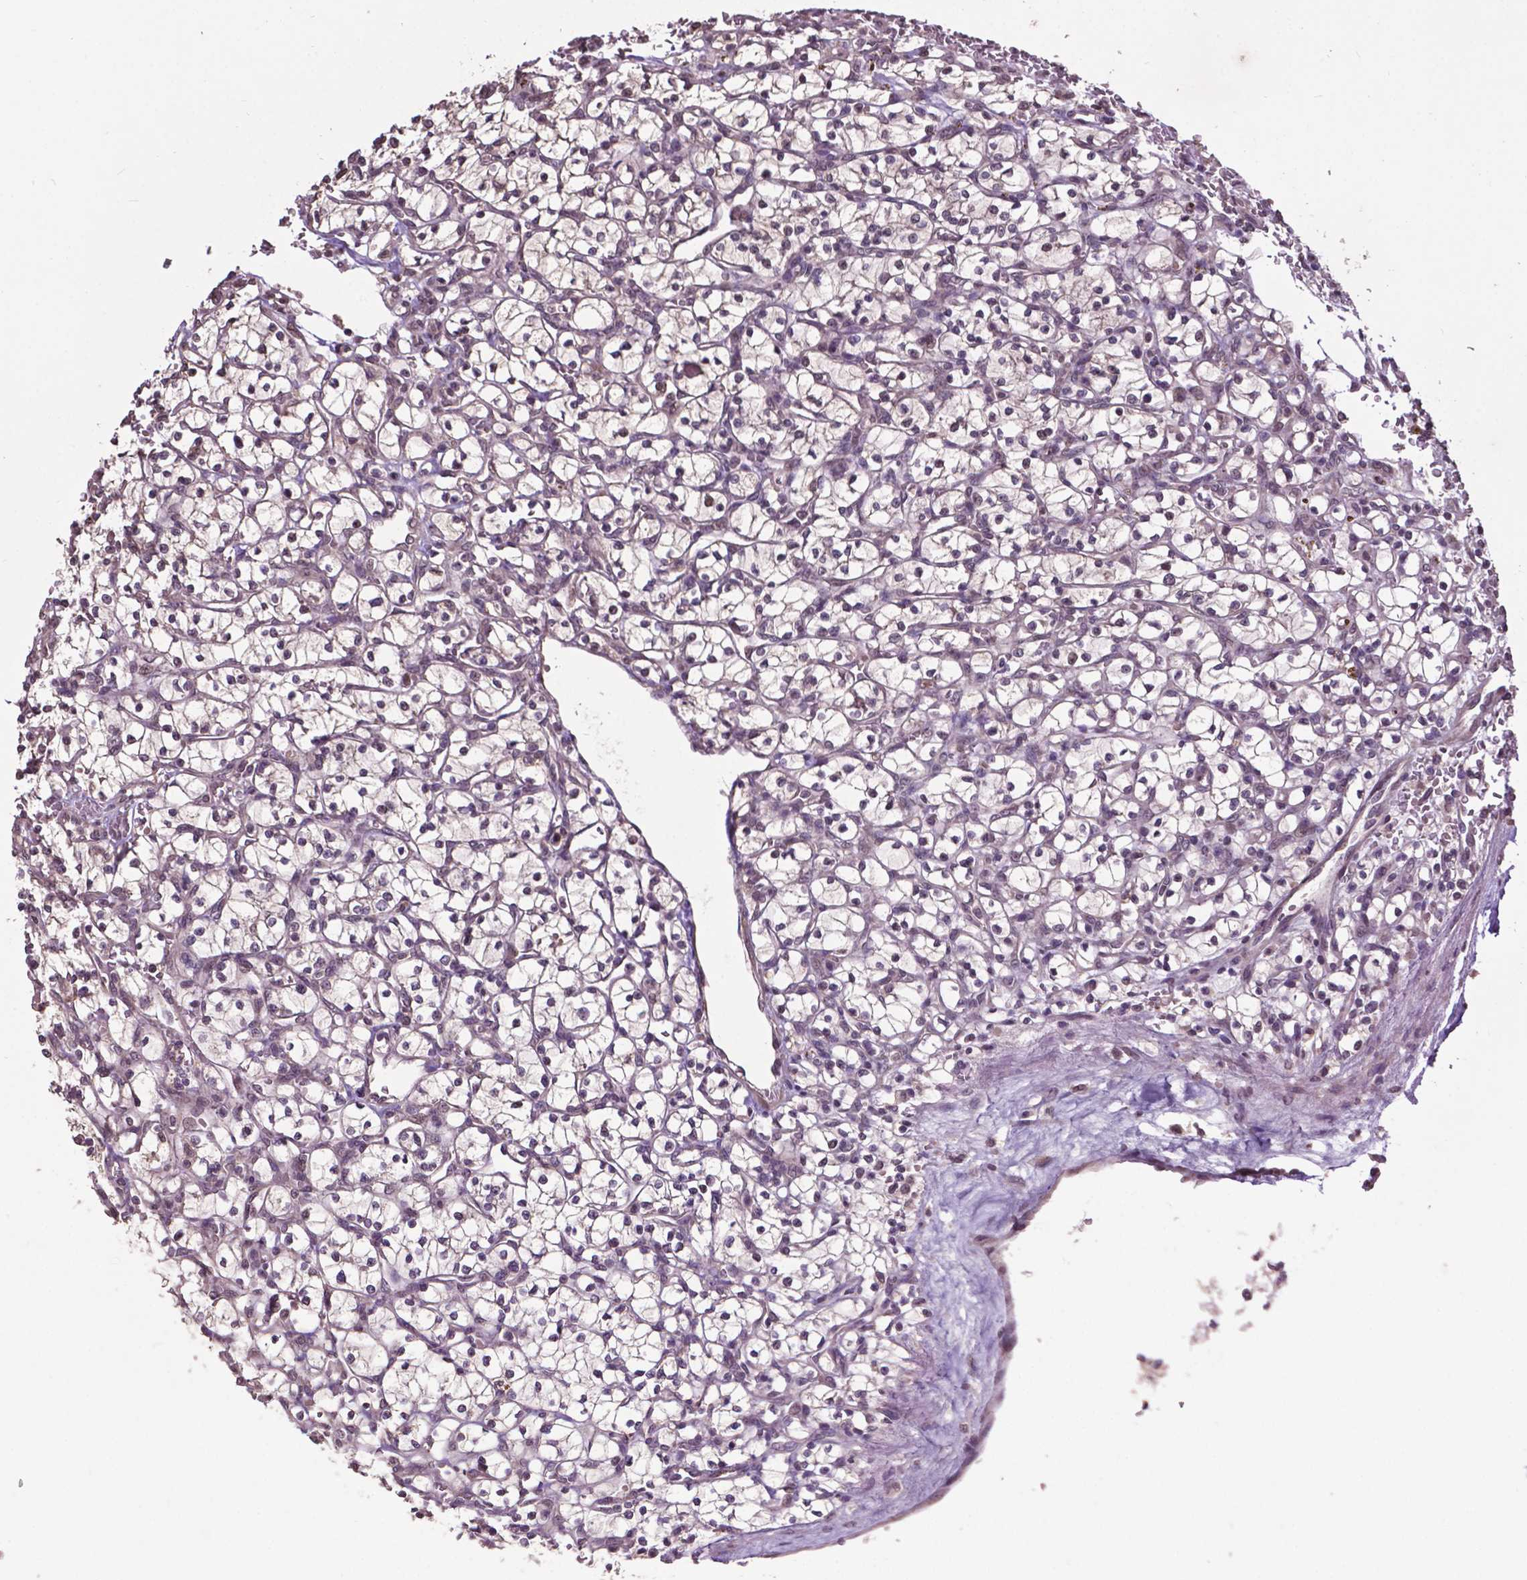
{"staining": {"intensity": "negative", "quantity": "none", "location": "none"}, "tissue": "renal cancer", "cell_type": "Tumor cells", "image_type": "cancer", "snomed": [{"axis": "morphology", "description": "Adenocarcinoma, NOS"}, {"axis": "topography", "description": "Kidney"}], "caption": "Immunohistochemistry (IHC) of human adenocarcinoma (renal) exhibits no staining in tumor cells. (Brightfield microscopy of DAB (3,3'-diaminobenzidine) immunohistochemistry at high magnification).", "gene": "GLRA2", "patient": {"sex": "female", "age": 64}}